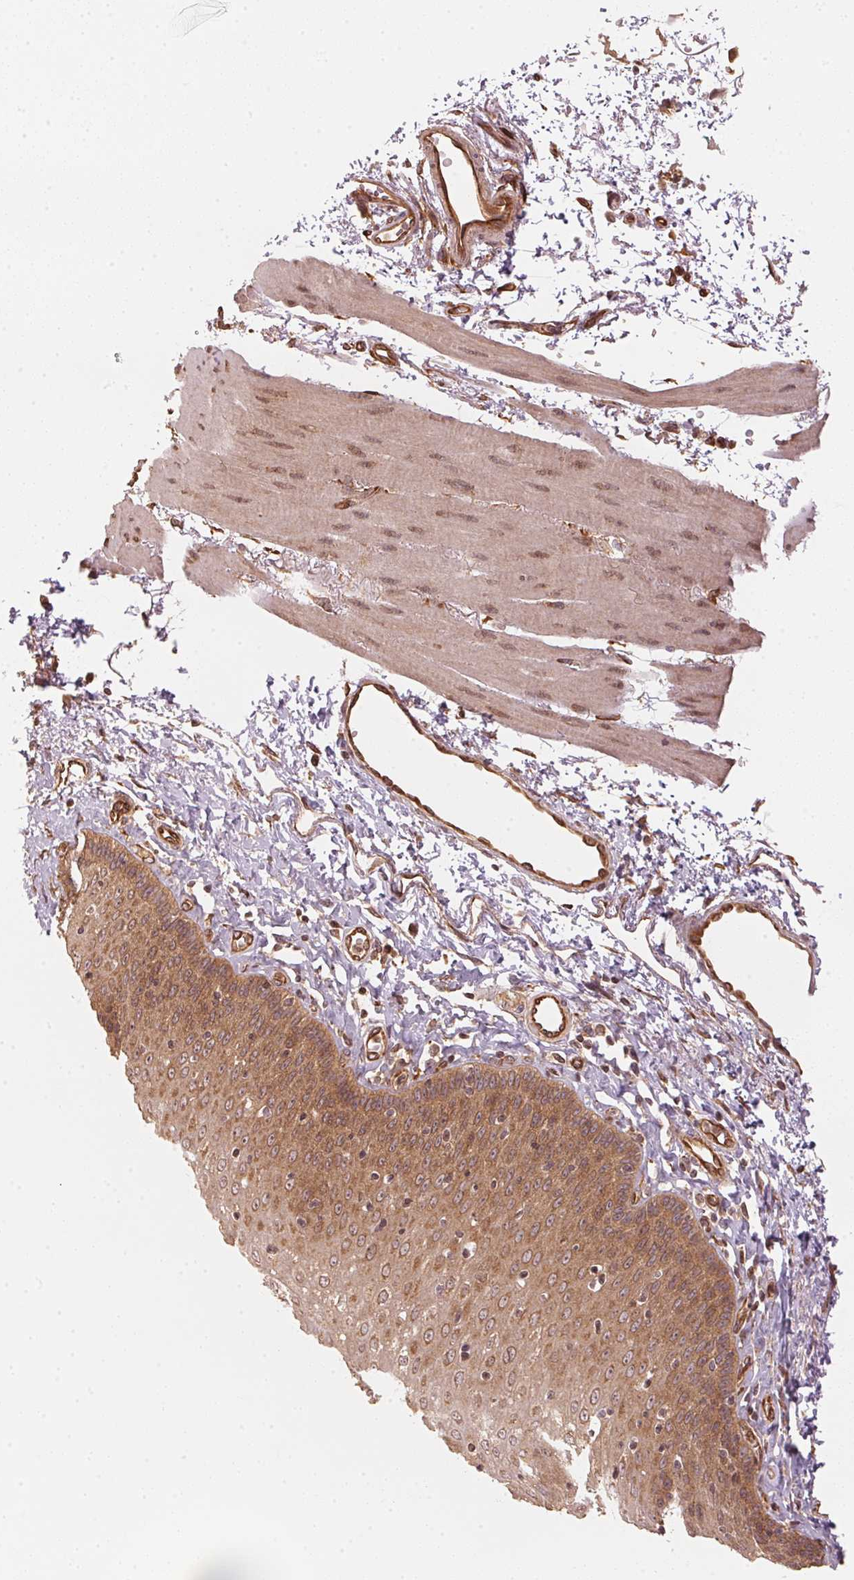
{"staining": {"intensity": "moderate", "quantity": ">75%", "location": "cytoplasmic/membranous"}, "tissue": "esophagus", "cell_type": "Squamous epithelial cells", "image_type": "normal", "snomed": [{"axis": "morphology", "description": "Normal tissue, NOS"}, {"axis": "topography", "description": "Esophagus"}], "caption": "Immunohistochemical staining of unremarkable human esophagus shows moderate cytoplasmic/membranous protein positivity in about >75% of squamous epithelial cells.", "gene": "STRN4", "patient": {"sex": "female", "age": 81}}